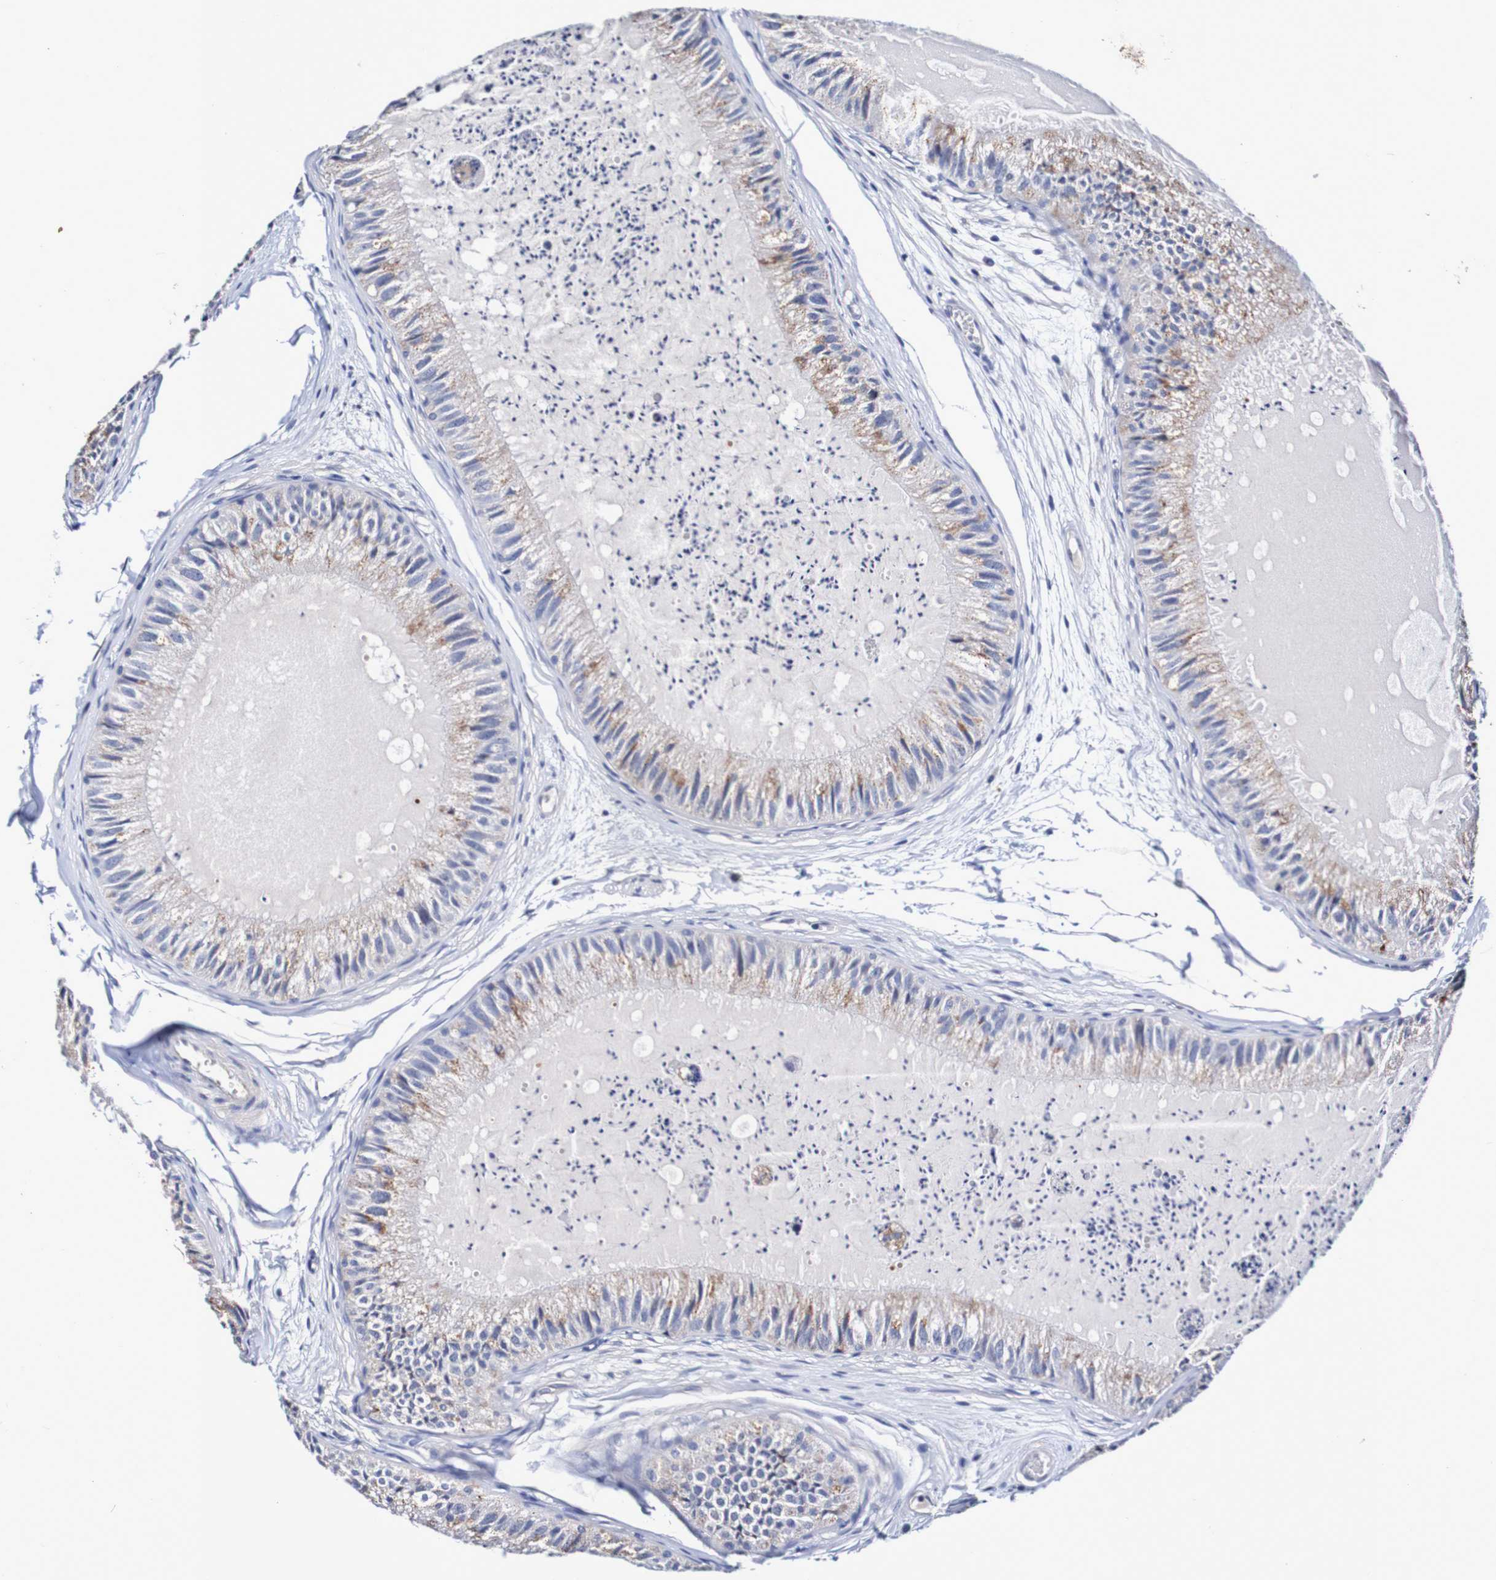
{"staining": {"intensity": "moderate", "quantity": "<25%", "location": "cytoplasmic/membranous"}, "tissue": "epididymis", "cell_type": "Glandular cells", "image_type": "normal", "snomed": [{"axis": "morphology", "description": "Normal tissue, NOS"}, {"axis": "topography", "description": "Epididymis"}], "caption": "Protein staining exhibits moderate cytoplasmic/membranous expression in approximately <25% of glandular cells in normal epididymis. The staining was performed using DAB, with brown indicating positive protein expression. Nuclei are stained blue with hematoxylin.", "gene": "ACVR1C", "patient": {"sex": "male", "age": 31}}